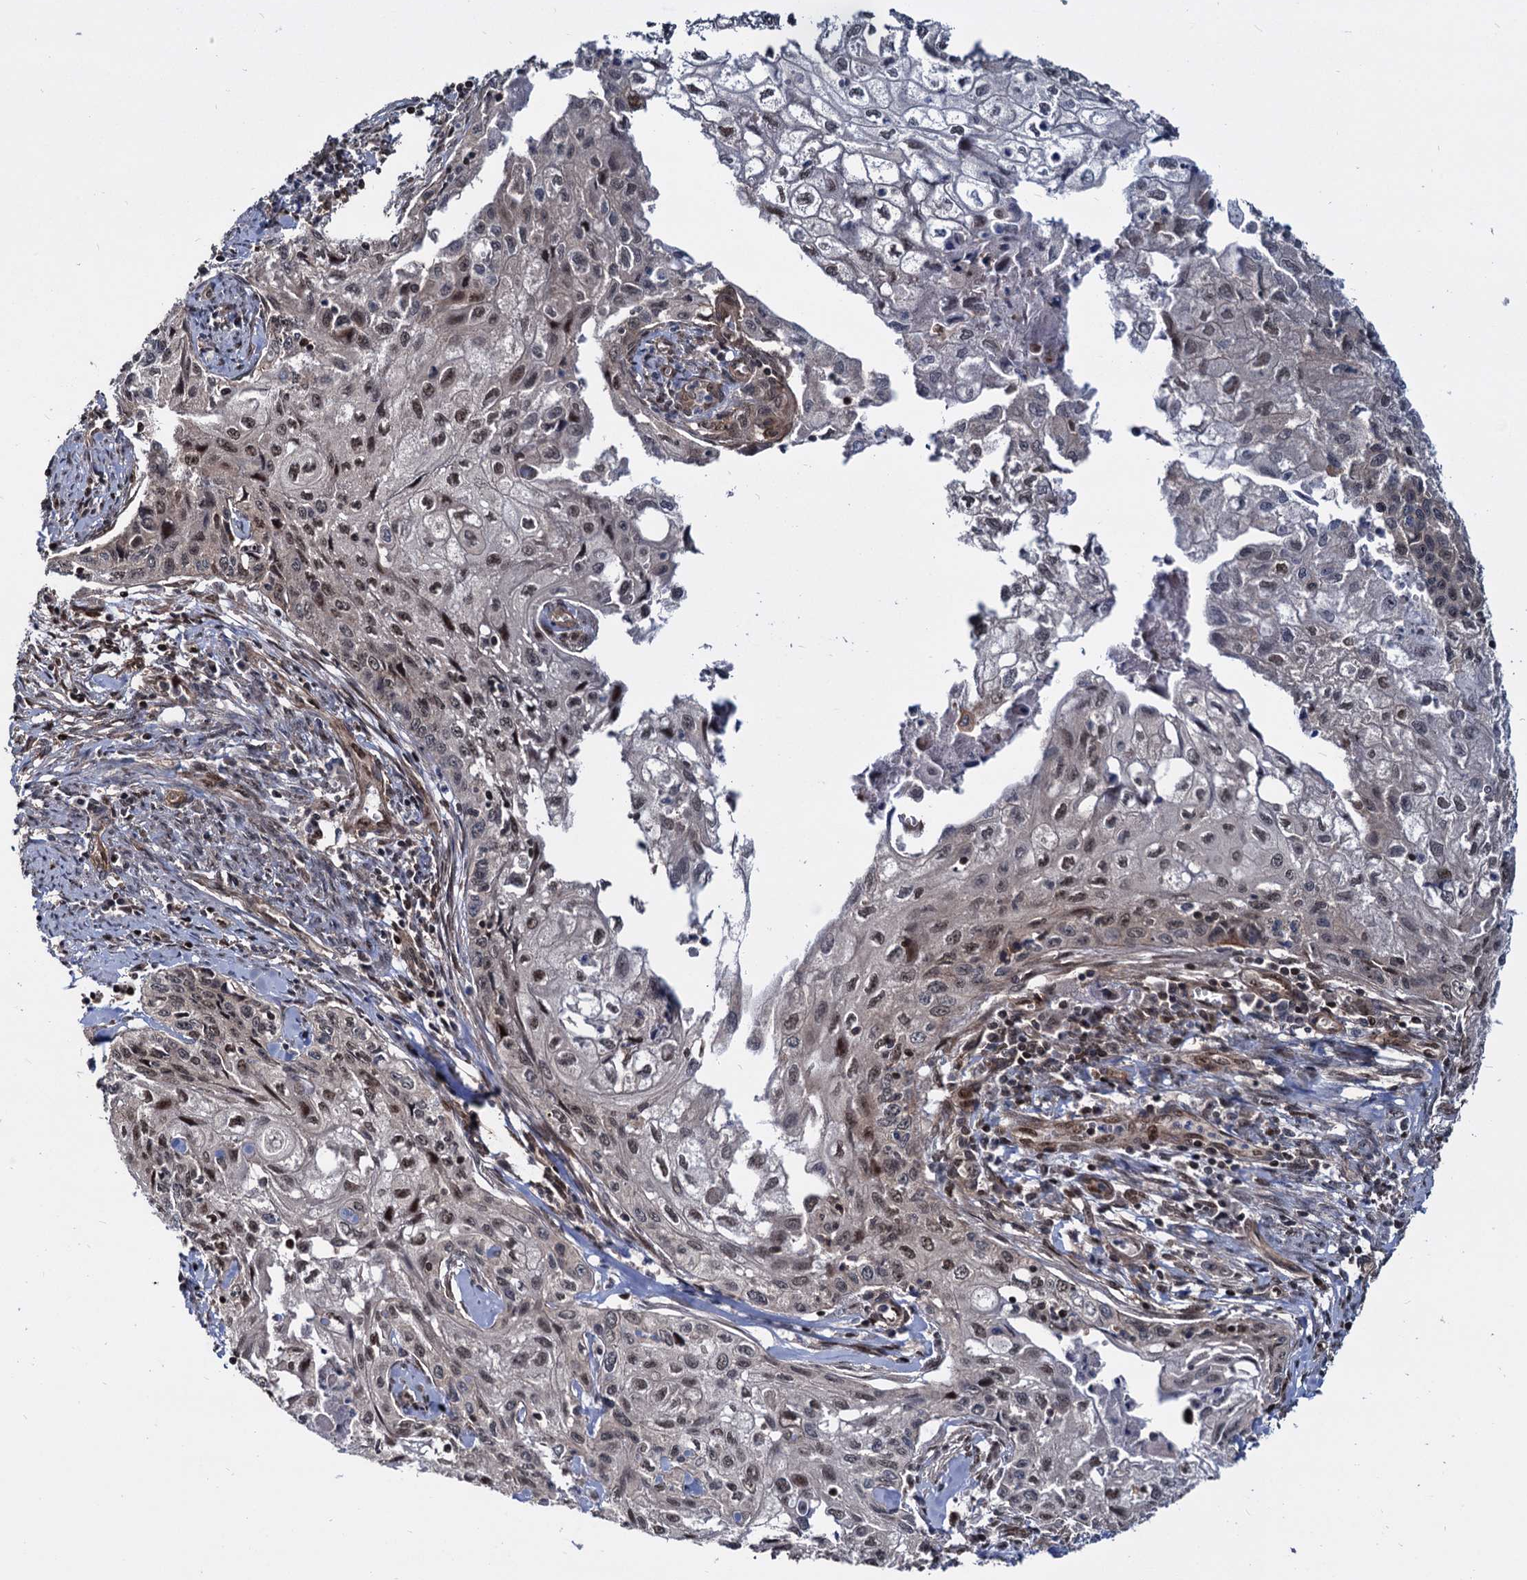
{"staining": {"intensity": "moderate", "quantity": "25%-75%", "location": "nuclear"}, "tissue": "cervical cancer", "cell_type": "Tumor cells", "image_type": "cancer", "snomed": [{"axis": "morphology", "description": "Squamous cell carcinoma, NOS"}, {"axis": "topography", "description": "Cervix"}], "caption": "Immunohistochemical staining of squamous cell carcinoma (cervical) displays moderate nuclear protein staining in approximately 25%-75% of tumor cells.", "gene": "UBLCP1", "patient": {"sex": "female", "age": 67}}